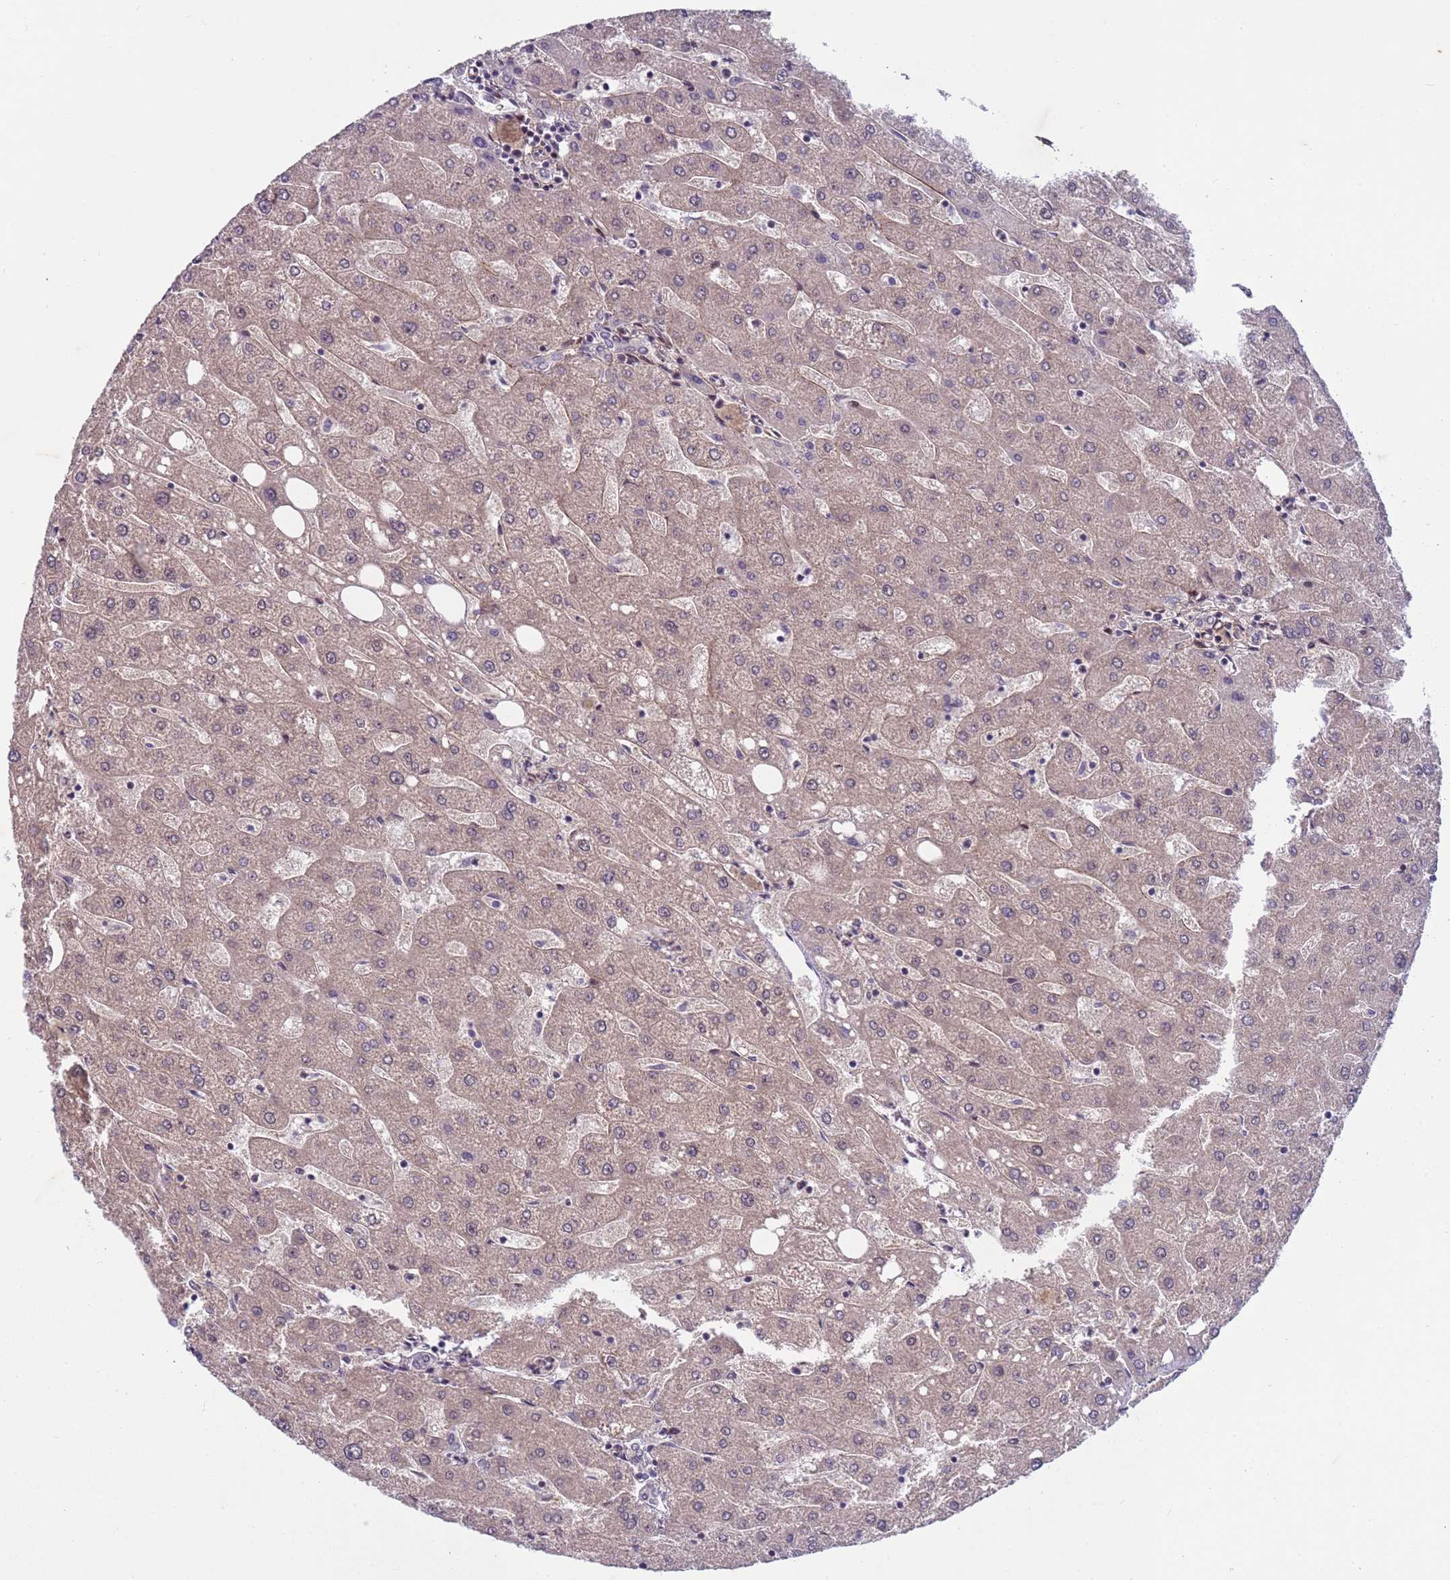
{"staining": {"intensity": "negative", "quantity": "none", "location": "none"}, "tissue": "liver", "cell_type": "Cholangiocytes", "image_type": "normal", "snomed": [{"axis": "morphology", "description": "Normal tissue, NOS"}, {"axis": "topography", "description": "Liver"}], "caption": "High magnification brightfield microscopy of unremarkable liver stained with DAB (3,3'-diaminobenzidine) (brown) and counterstained with hematoxylin (blue): cholangiocytes show no significant expression.", "gene": "SHC3", "patient": {"sex": "male", "age": 67}}